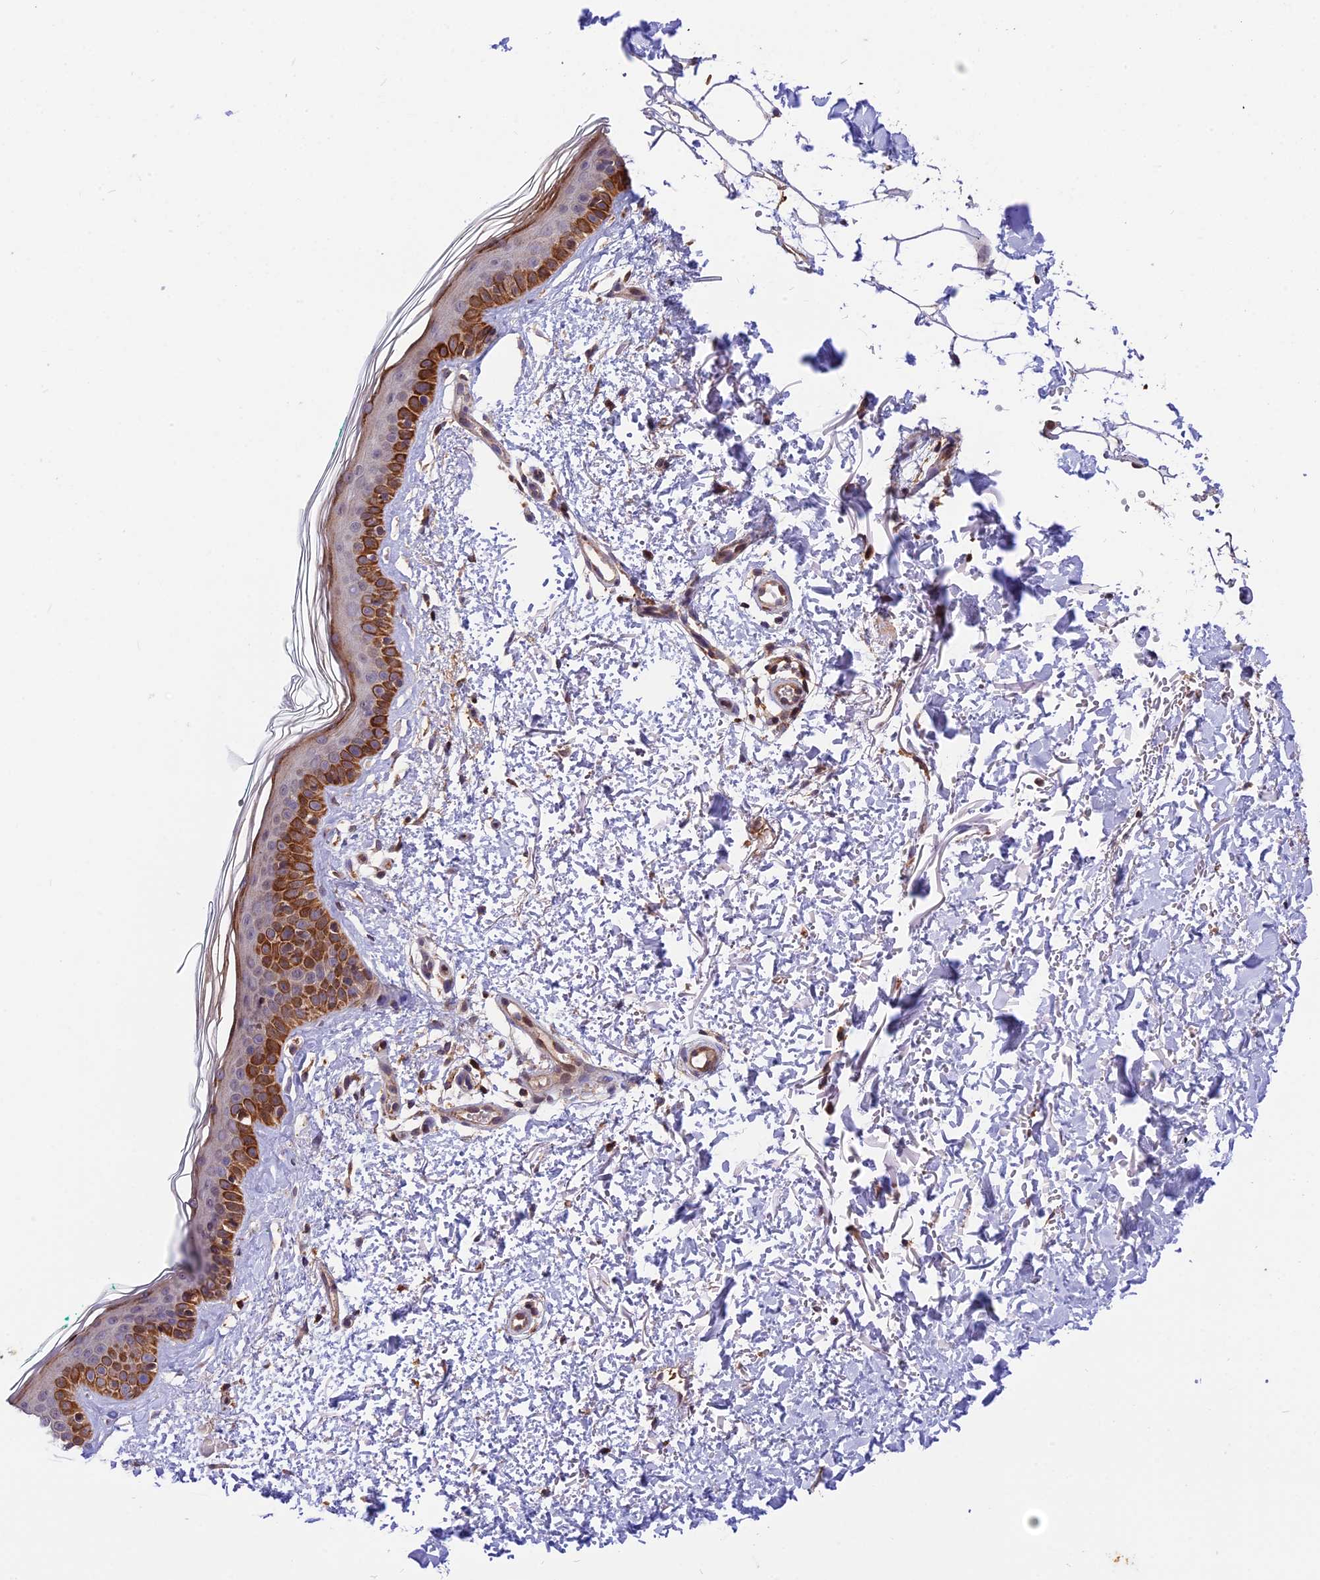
{"staining": {"intensity": "moderate", "quantity": ">75%", "location": "cytoplasmic/membranous"}, "tissue": "skin", "cell_type": "Fibroblasts", "image_type": "normal", "snomed": [{"axis": "morphology", "description": "Normal tissue, NOS"}, {"axis": "topography", "description": "Skin"}], "caption": "Immunohistochemical staining of benign human skin reveals medium levels of moderate cytoplasmic/membranous expression in approximately >75% of fibroblasts. (DAB (3,3'-diaminobenzidine) = brown stain, brightfield microscopy at high magnification).", "gene": "RERGL", "patient": {"sex": "male", "age": 66}}